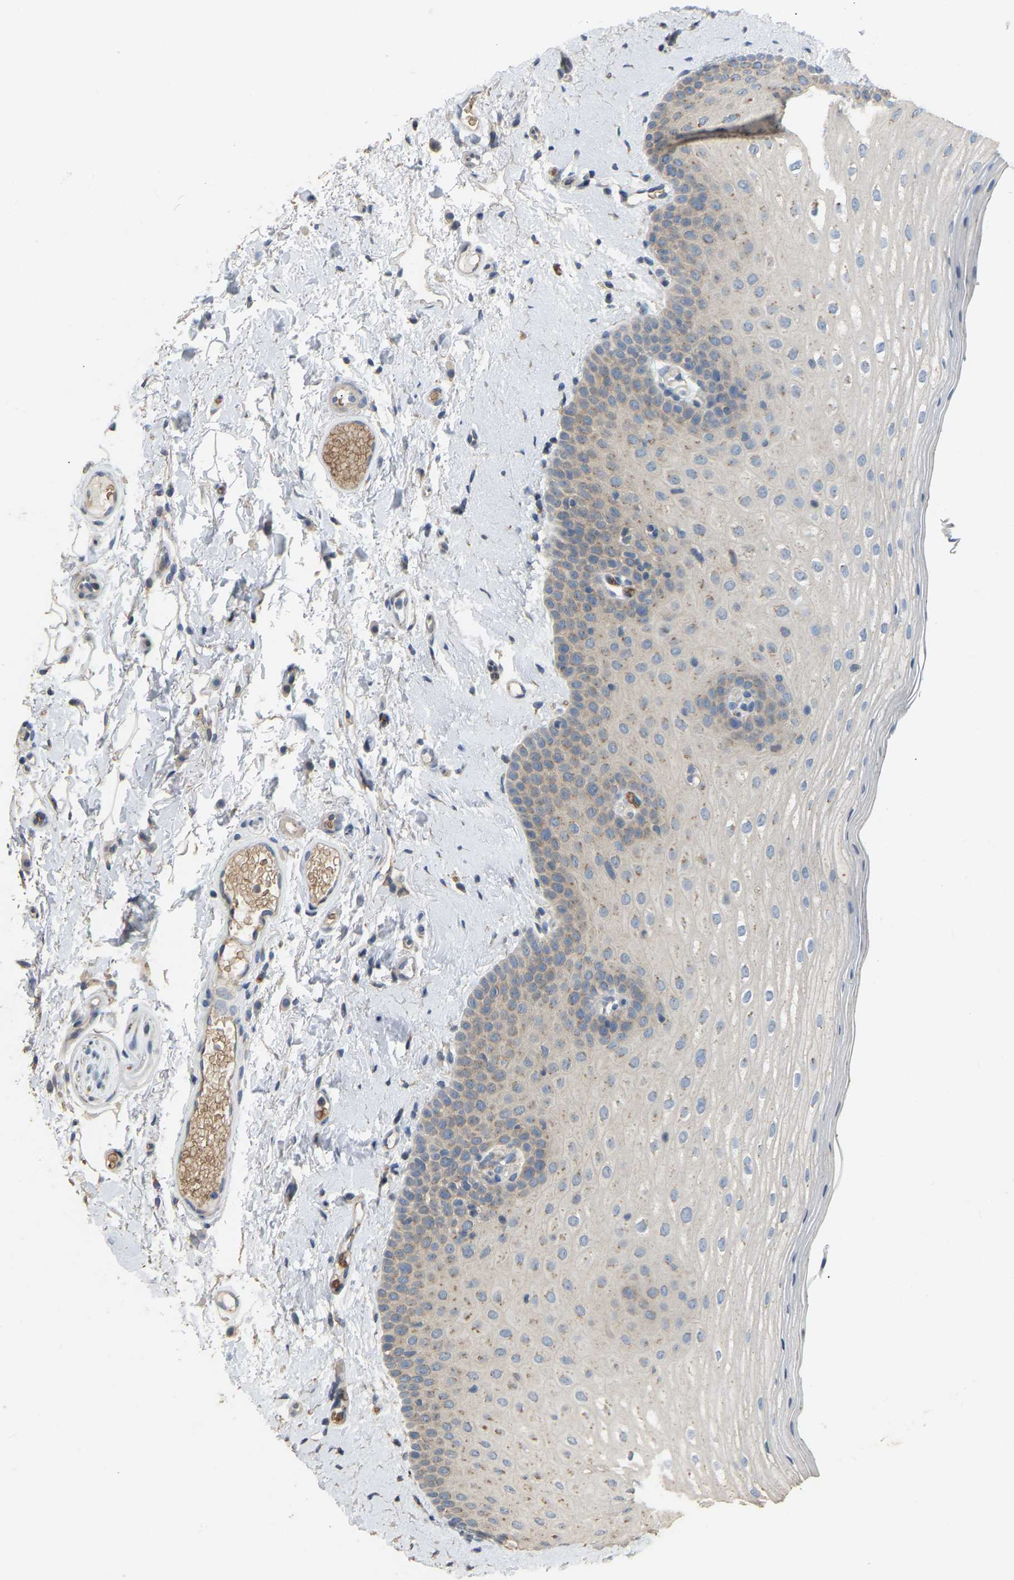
{"staining": {"intensity": "weak", "quantity": "25%-75%", "location": "cytoplasmic/membranous"}, "tissue": "oral mucosa", "cell_type": "Squamous epithelial cells", "image_type": "normal", "snomed": [{"axis": "morphology", "description": "Normal tissue, NOS"}, {"axis": "topography", "description": "Skin"}, {"axis": "topography", "description": "Oral tissue"}], "caption": "This is an image of IHC staining of benign oral mucosa, which shows weak positivity in the cytoplasmic/membranous of squamous epithelial cells.", "gene": "CFAP298", "patient": {"sex": "male", "age": 84}}